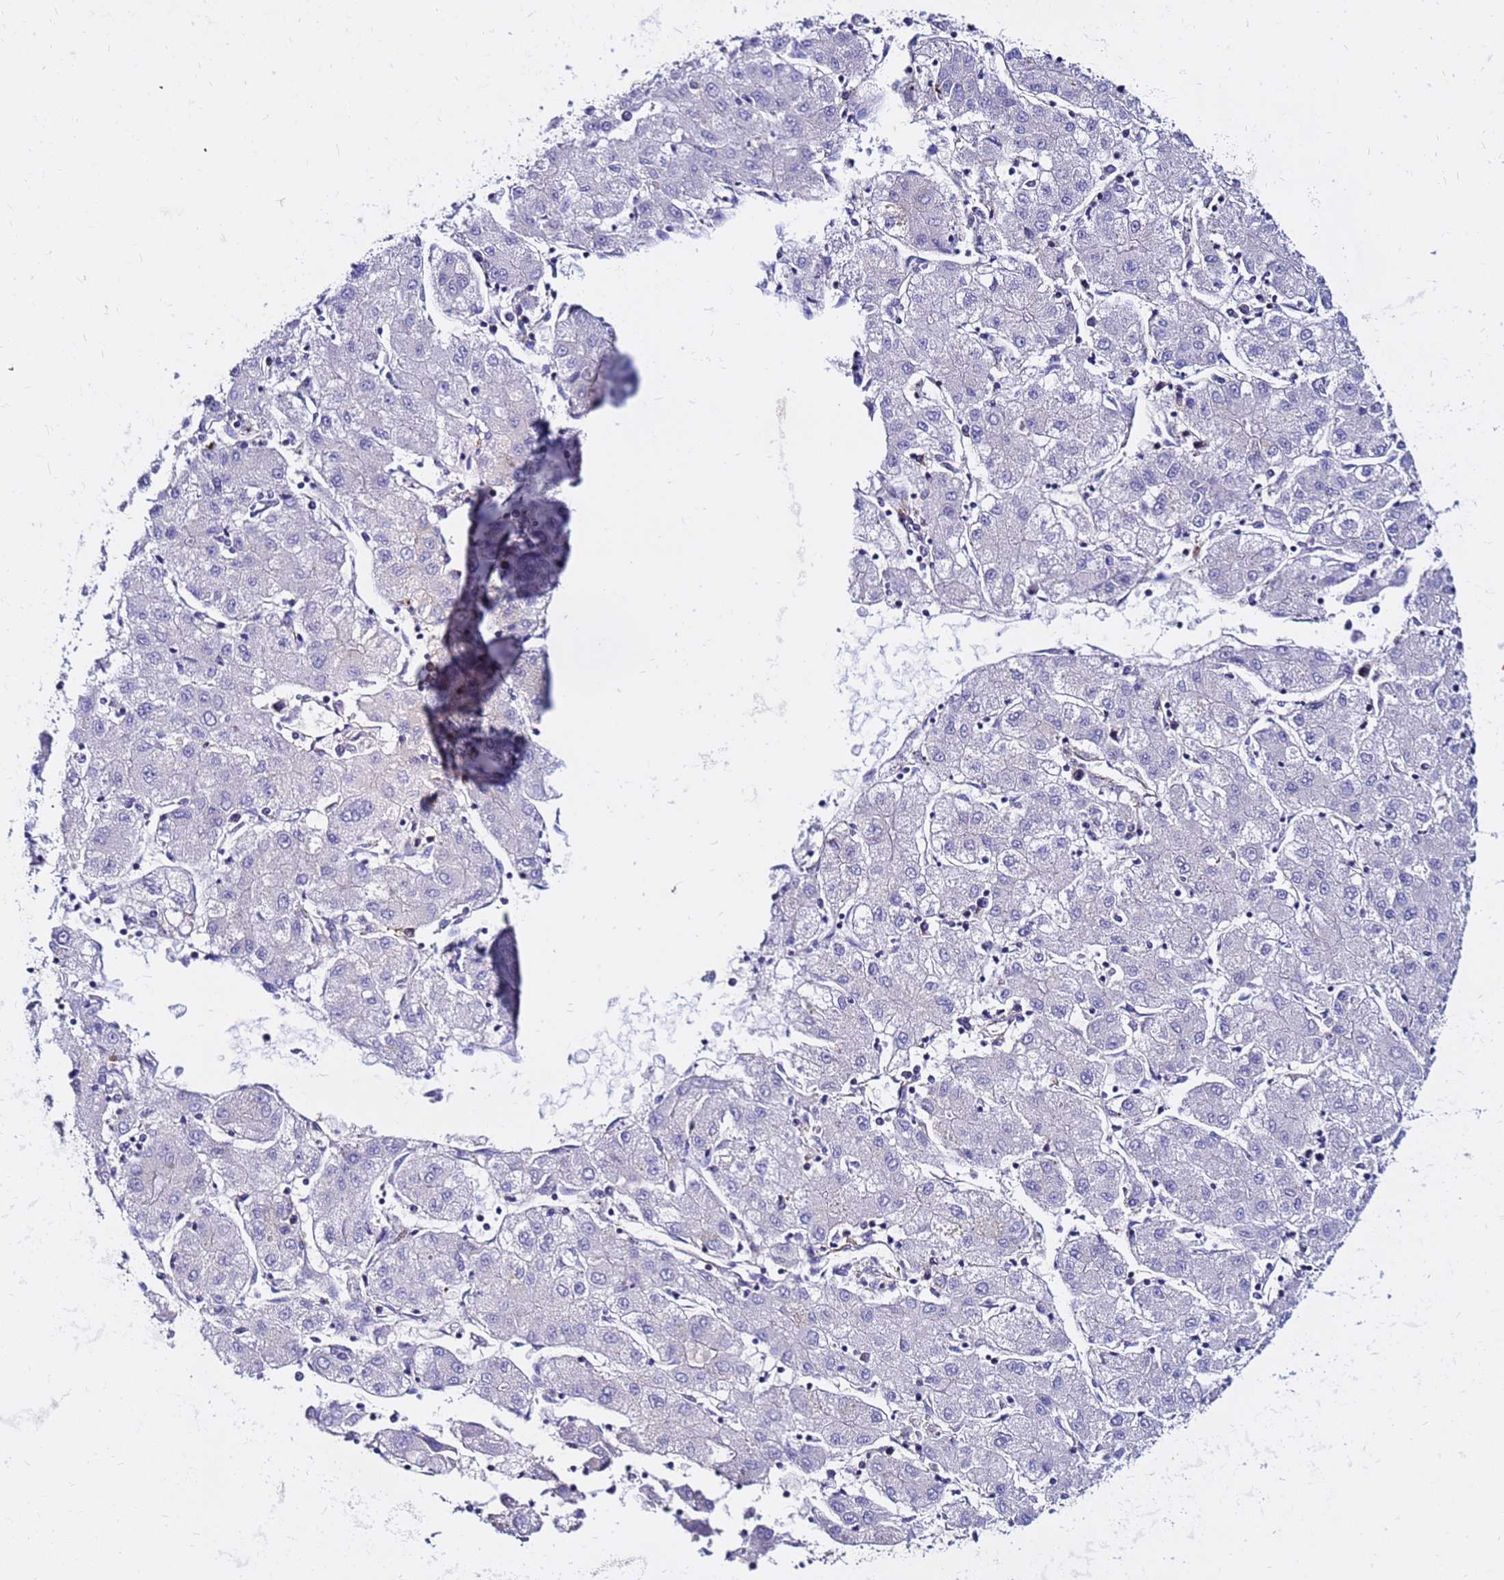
{"staining": {"intensity": "negative", "quantity": "none", "location": "none"}, "tissue": "liver cancer", "cell_type": "Tumor cells", "image_type": "cancer", "snomed": [{"axis": "morphology", "description": "Carcinoma, Hepatocellular, NOS"}, {"axis": "topography", "description": "Liver"}], "caption": "This is a histopathology image of IHC staining of liver cancer, which shows no staining in tumor cells.", "gene": "TUBA8", "patient": {"sex": "male", "age": 72}}